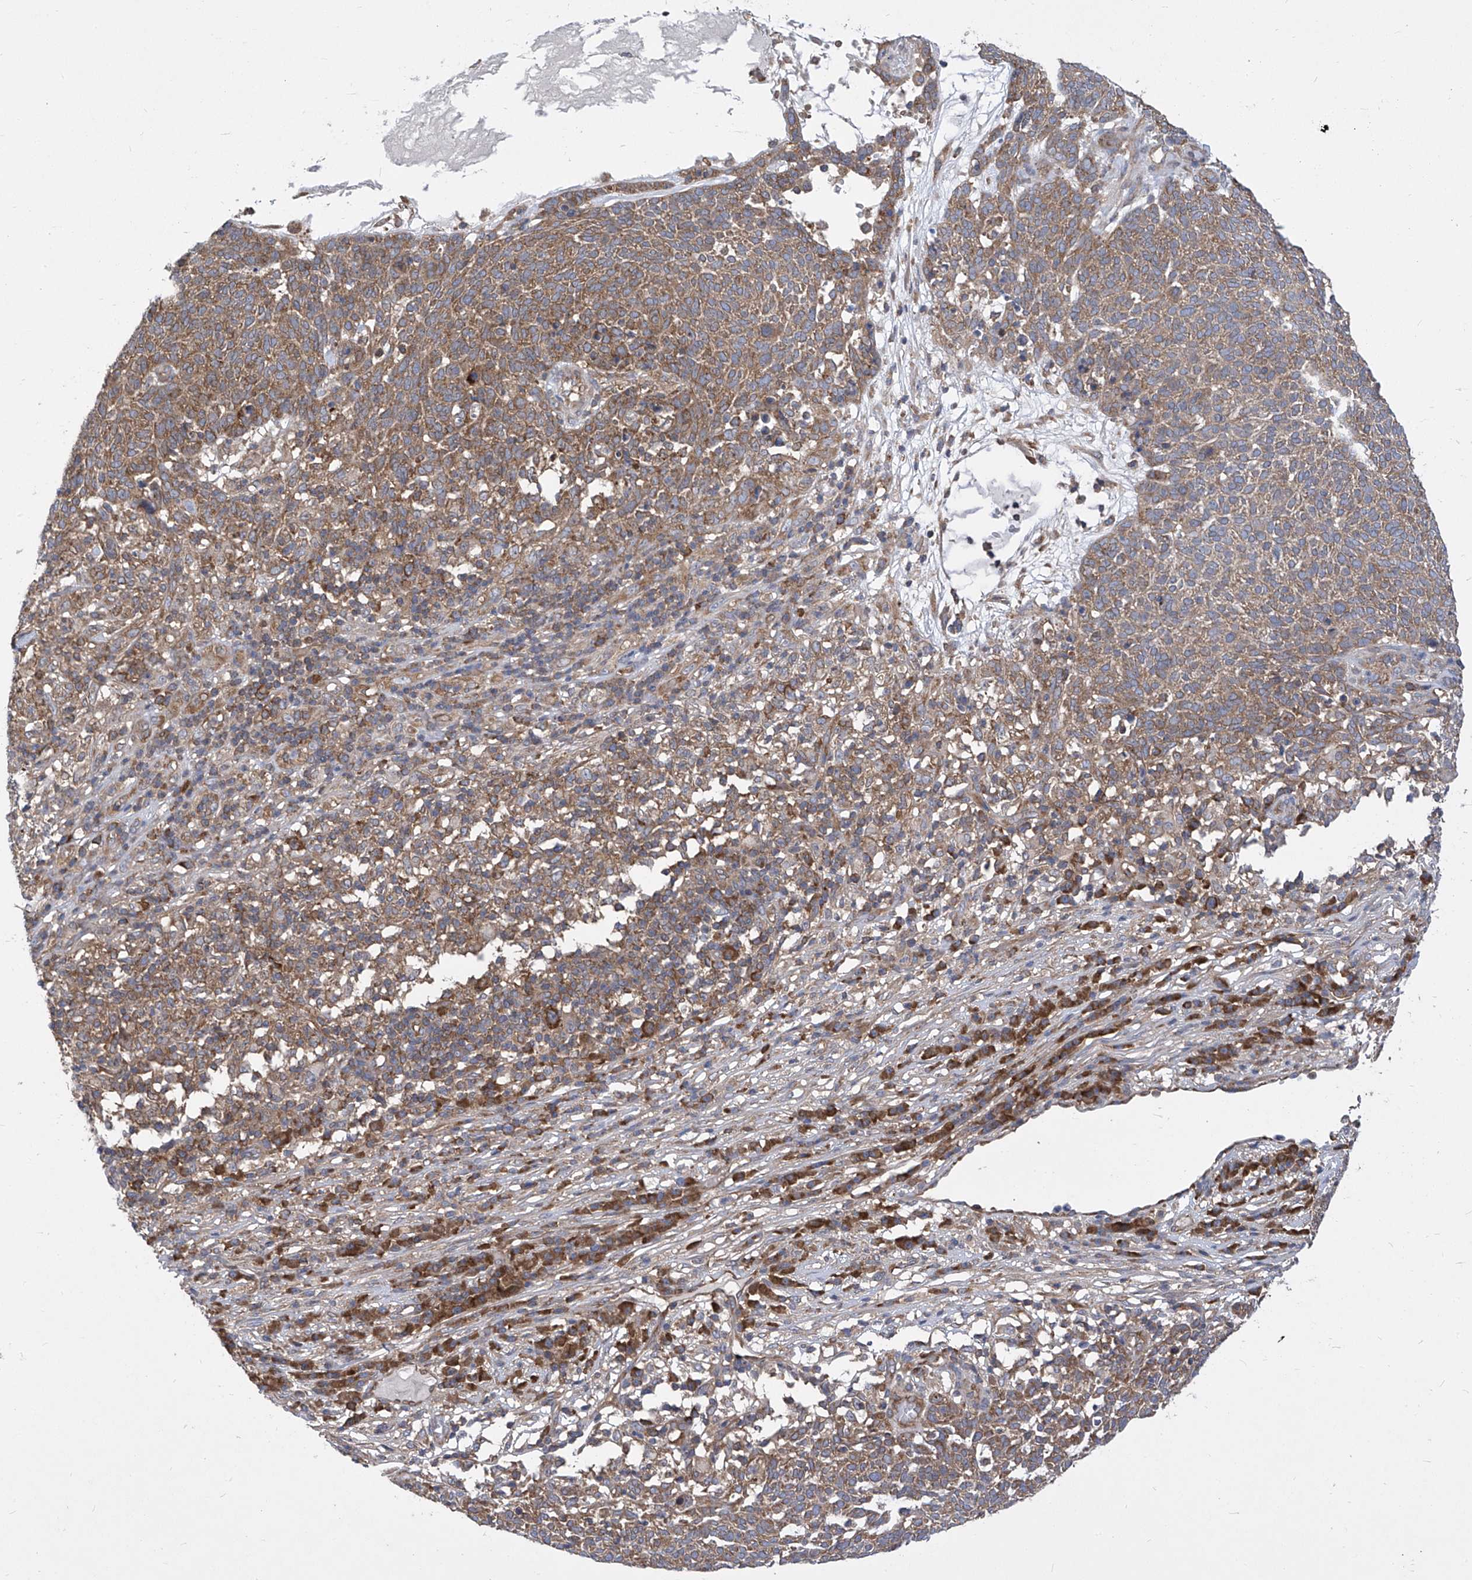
{"staining": {"intensity": "moderate", "quantity": ">75%", "location": "cytoplasmic/membranous"}, "tissue": "skin cancer", "cell_type": "Tumor cells", "image_type": "cancer", "snomed": [{"axis": "morphology", "description": "Squamous cell carcinoma, NOS"}, {"axis": "topography", "description": "Skin"}], "caption": "Skin cancer stained with a brown dye demonstrates moderate cytoplasmic/membranous positive expression in about >75% of tumor cells.", "gene": "EIF3M", "patient": {"sex": "female", "age": 90}}